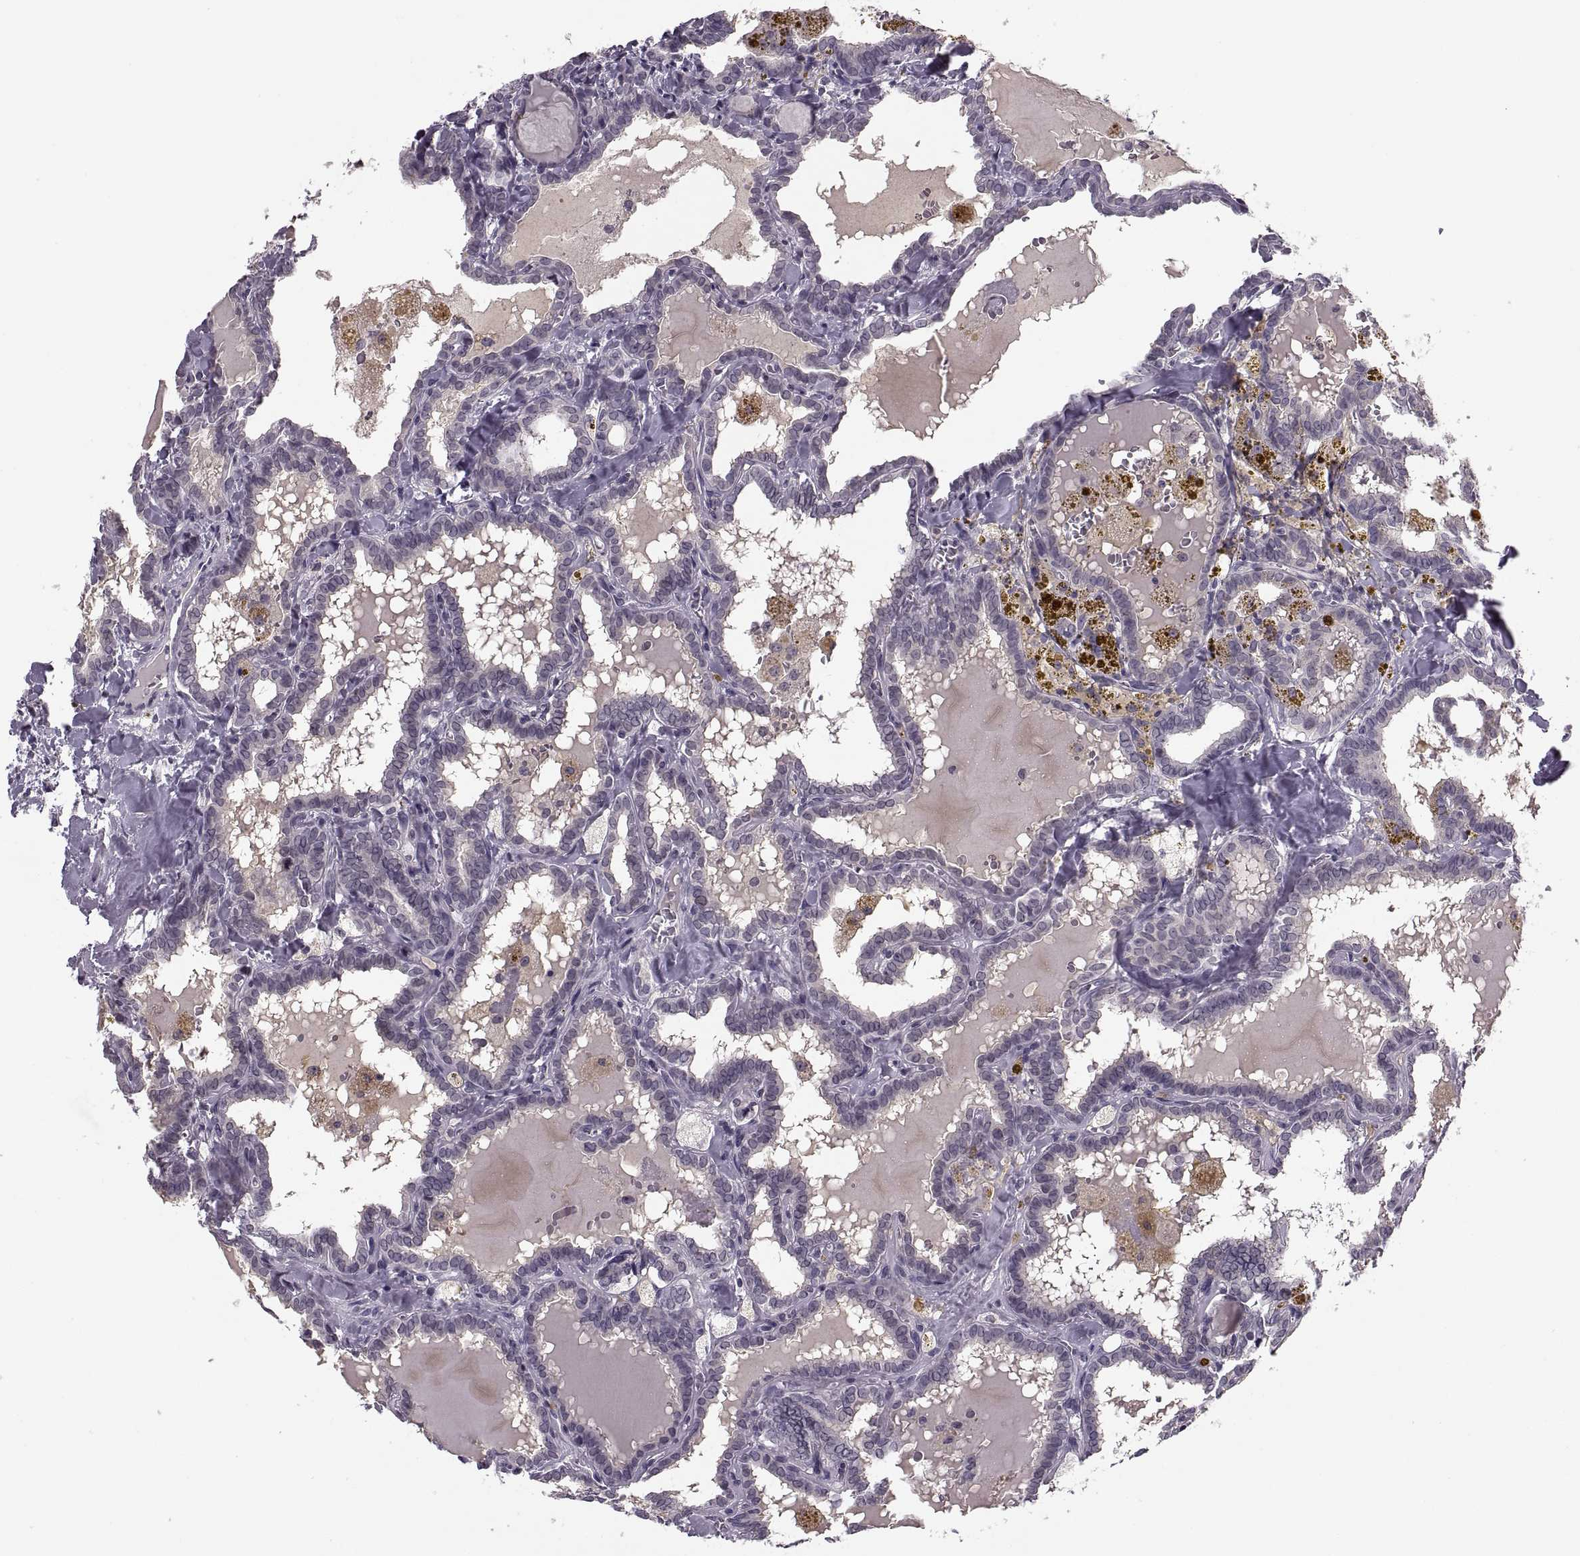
{"staining": {"intensity": "negative", "quantity": "none", "location": "none"}, "tissue": "thyroid cancer", "cell_type": "Tumor cells", "image_type": "cancer", "snomed": [{"axis": "morphology", "description": "Papillary adenocarcinoma, NOS"}, {"axis": "topography", "description": "Thyroid gland"}], "caption": "IHC image of thyroid papillary adenocarcinoma stained for a protein (brown), which exhibits no positivity in tumor cells.", "gene": "CACNA1F", "patient": {"sex": "female", "age": 39}}